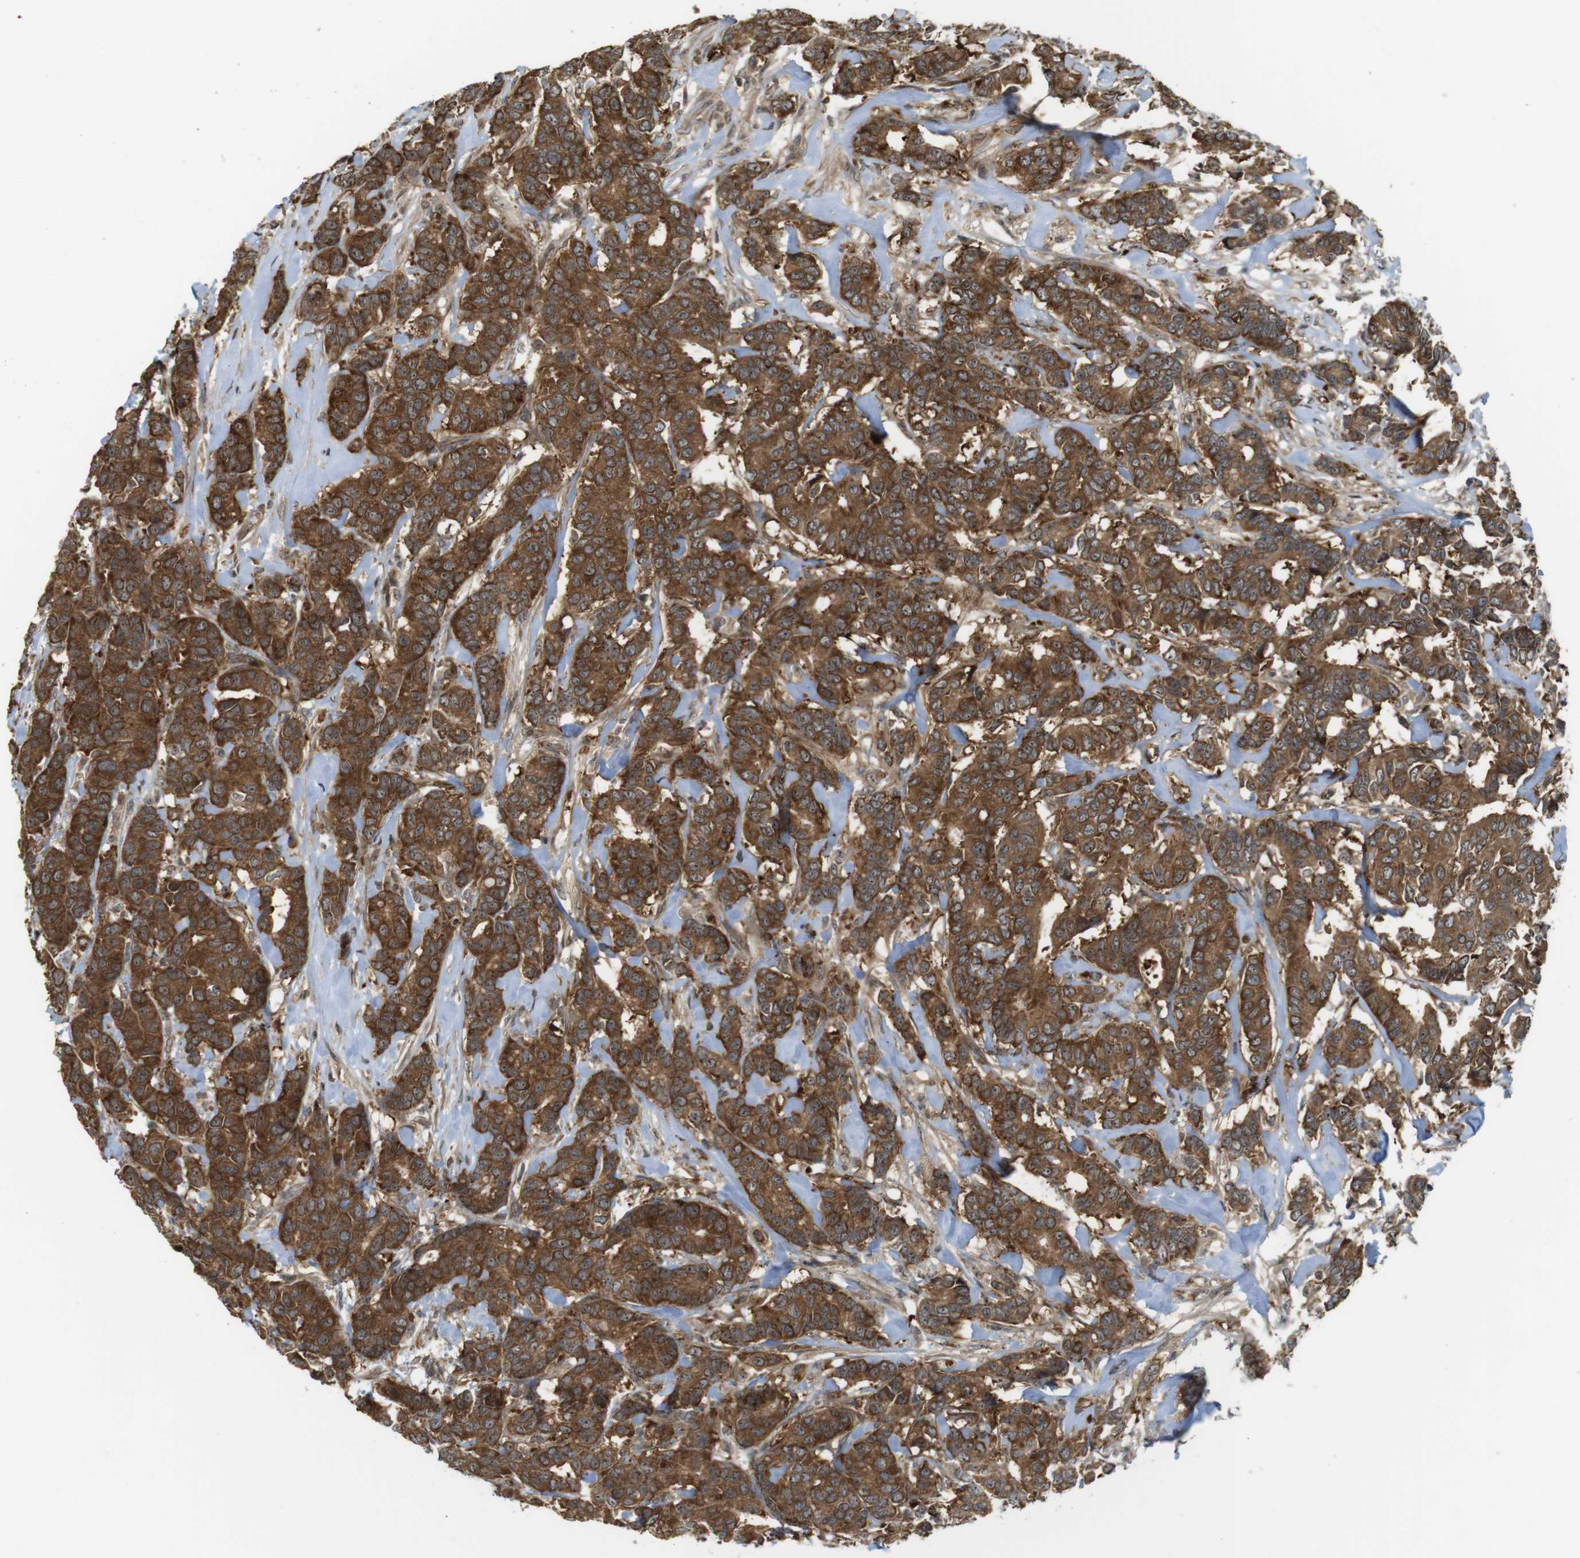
{"staining": {"intensity": "strong", "quantity": ">75%", "location": "cytoplasmic/membranous"}, "tissue": "breast cancer", "cell_type": "Tumor cells", "image_type": "cancer", "snomed": [{"axis": "morphology", "description": "Duct carcinoma"}, {"axis": "topography", "description": "Breast"}], "caption": "Protein analysis of breast cancer tissue displays strong cytoplasmic/membranous expression in approximately >75% of tumor cells.", "gene": "CC2D1A", "patient": {"sex": "female", "age": 87}}